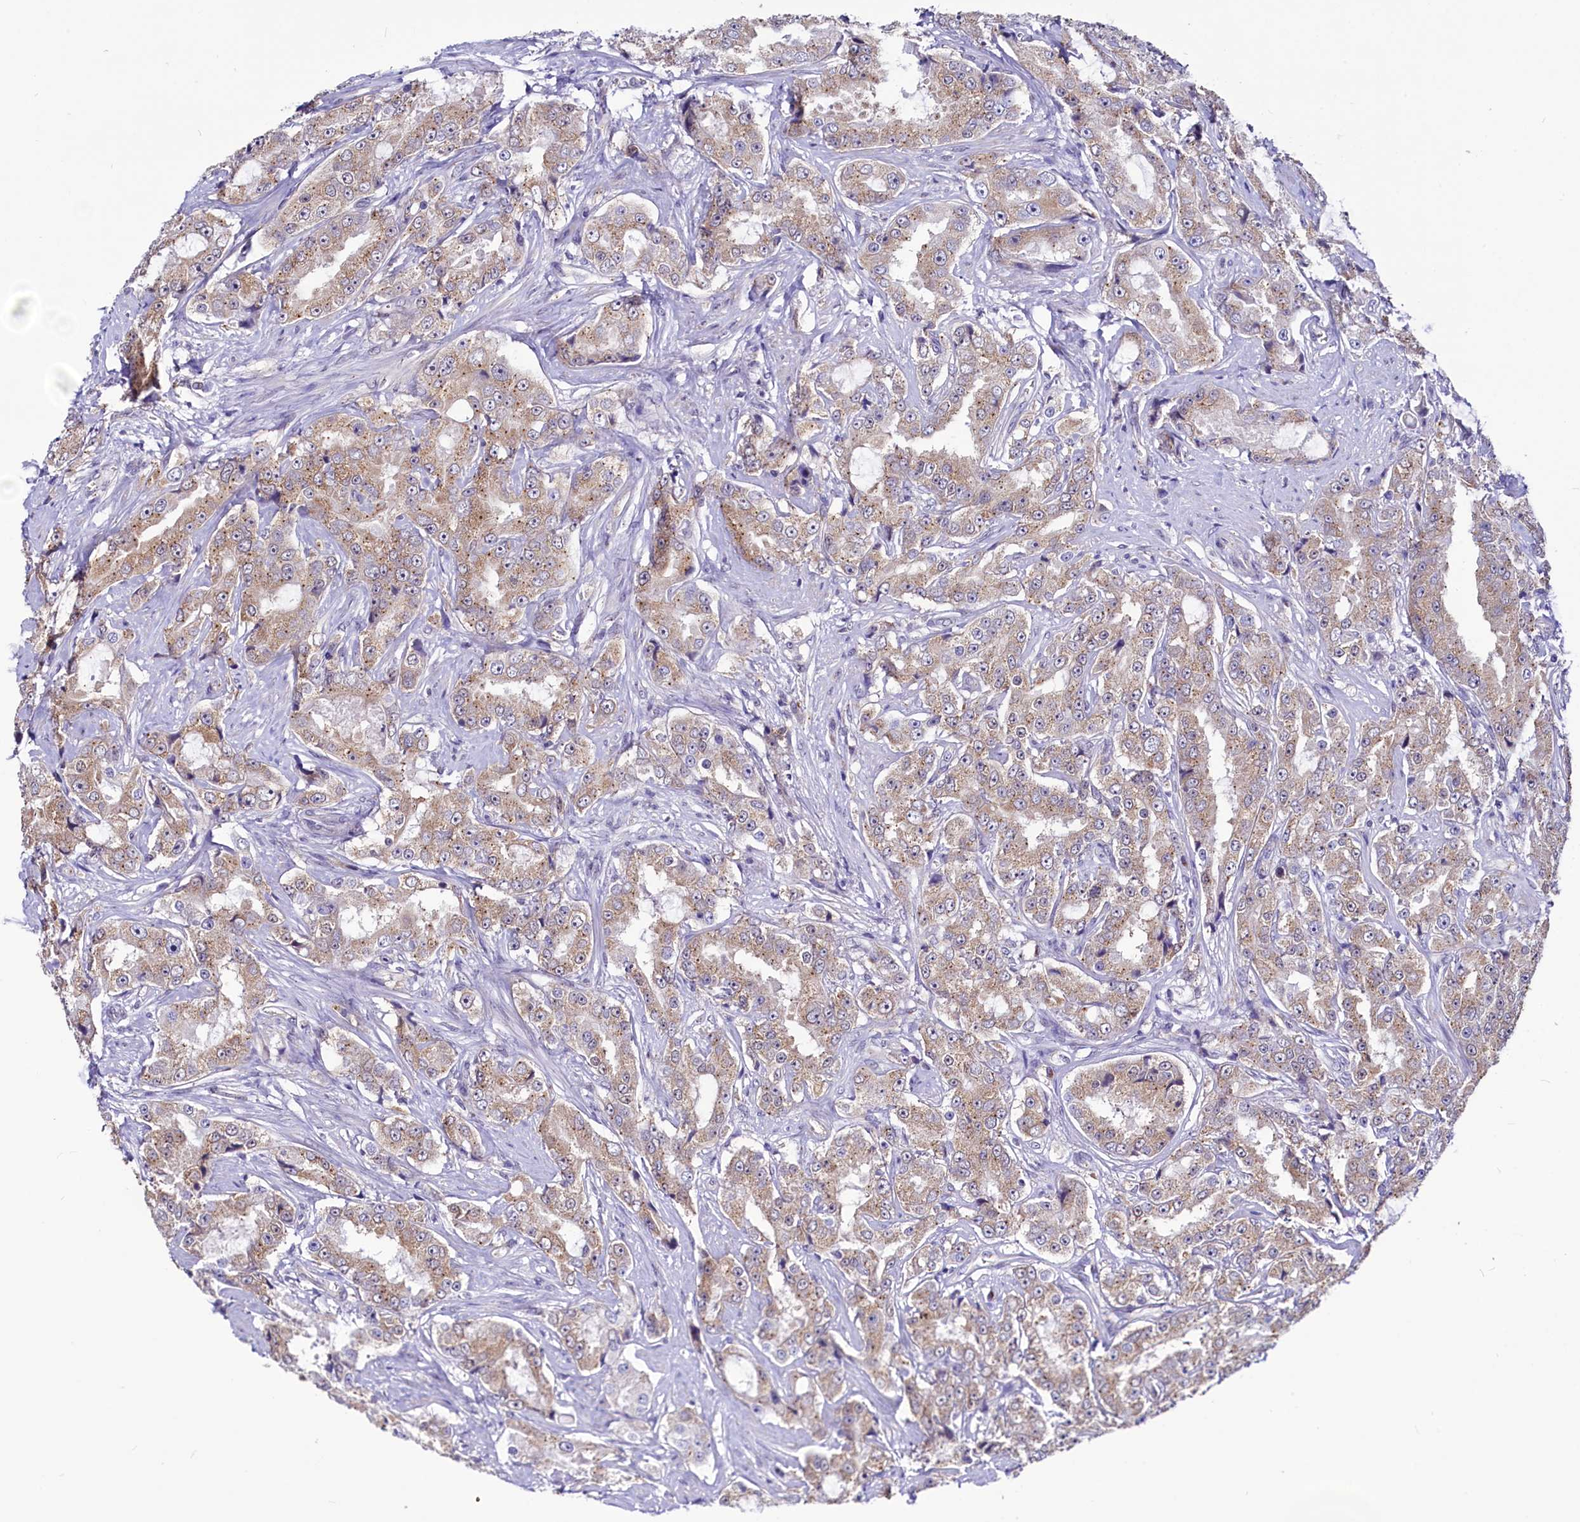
{"staining": {"intensity": "moderate", "quantity": ">75%", "location": "cytoplasmic/membranous"}, "tissue": "prostate cancer", "cell_type": "Tumor cells", "image_type": "cancer", "snomed": [{"axis": "morphology", "description": "Adenocarcinoma, High grade"}, {"axis": "topography", "description": "Prostate"}], "caption": "Adenocarcinoma (high-grade) (prostate) stained with immunohistochemistry (IHC) shows moderate cytoplasmic/membranous positivity in approximately >75% of tumor cells.", "gene": "SEC24C", "patient": {"sex": "male", "age": 73}}